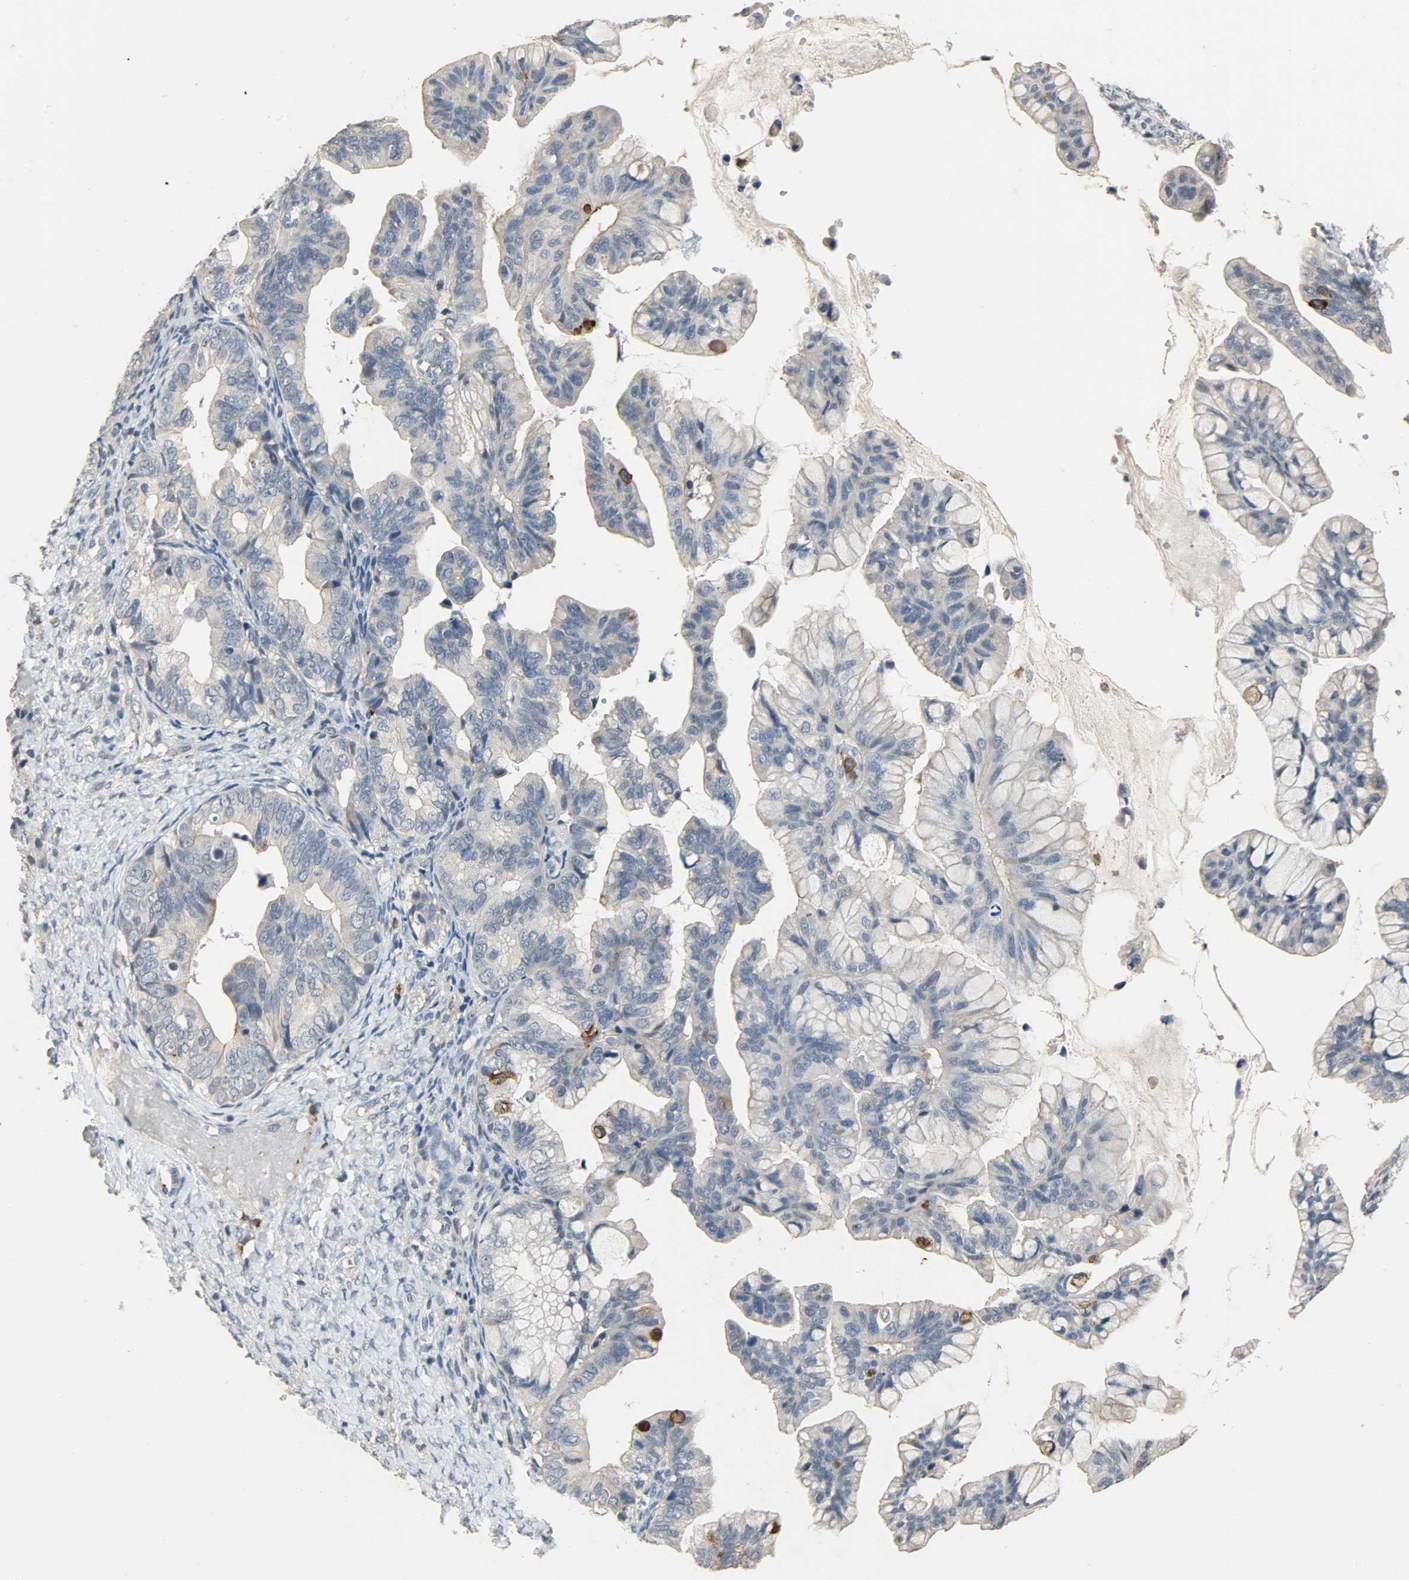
{"staining": {"intensity": "negative", "quantity": "none", "location": "none"}, "tissue": "ovarian cancer", "cell_type": "Tumor cells", "image_type": "cancer", "snomed": [{"axis": "morphology", "description": "Cystadenocarcinoma, mucinous, NOS"}, {"axis": "topography", "description": "Ovary"}], "caption": "A high-resolution photomicrograph shows immunohistochemistry staining of ovarian mucinous cystadenocarcinoma, which displays no significant staining in tumor cells.", "gene": "SKAP2", "patient": {"sex": "female", "age": 36}}